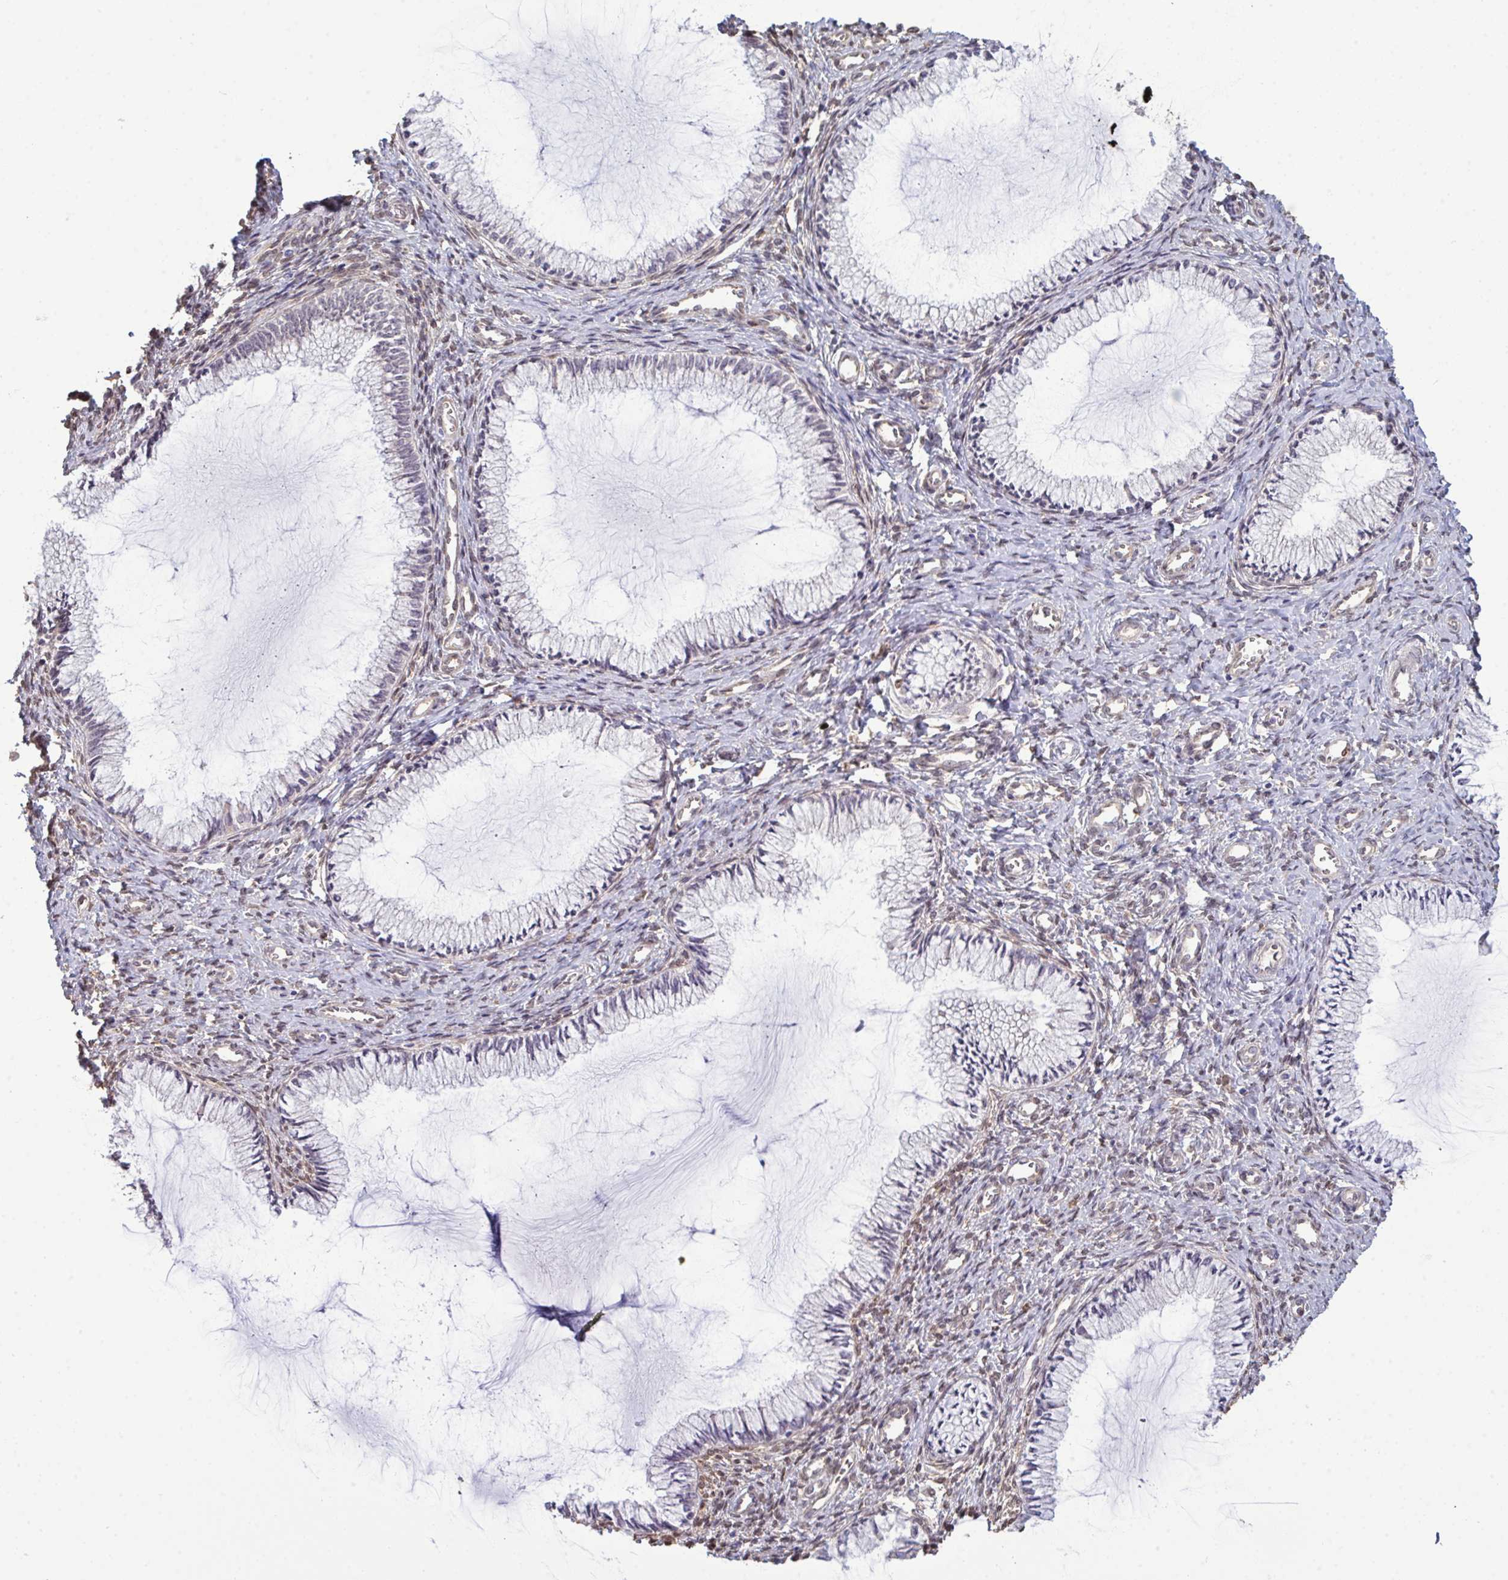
{"staining": {"intensity": "negative", "quantity": "none", "location": "none"}, "tissue": "cervix", "cell_type": "Glandular cells", "image_type": "normal", "snomed": [{"axis": "morphology", "description": "Normal tissue, NOS"}, {"axis": "topography", "description": "Cervix"}], "caption": "Glandular cells are negative for brown protein staining in unremarkable cervix. (Stains: DAB (3,3'-diaminobenzidine) immunohistochemistry with hematoxylin counter stain, Microscopy: brightfield microscopy at high magnification).", "gene": "SETD7", "patient": {"sex": "female", "age": 24}}